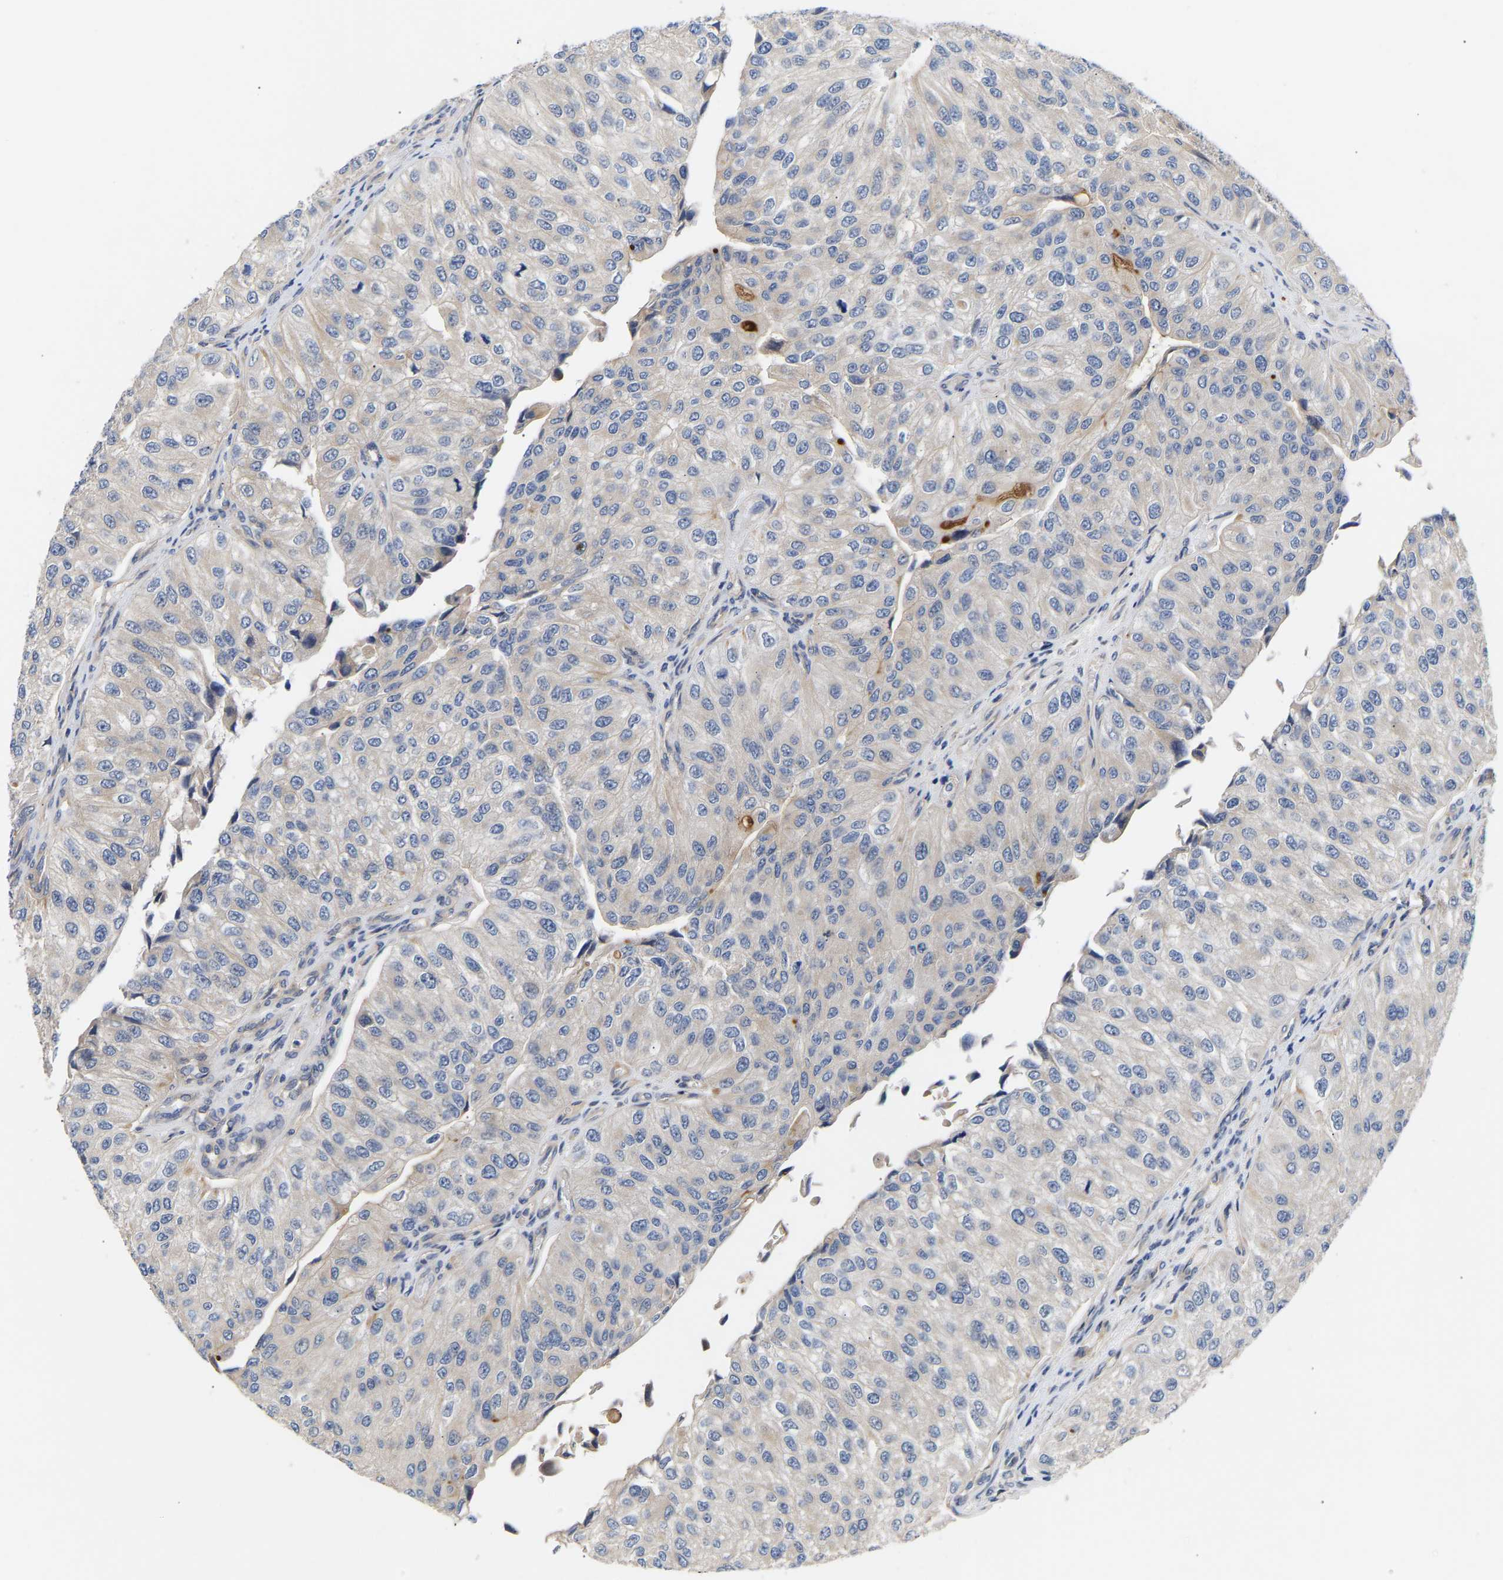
{"staining": {"intensity": "negative", "quantity": "none", "location": "none"}, "tissue": "urothelial cancer", "cell_type": "Tumor cells", "image_type": "cancer", "snomed": [{"axis": "morphology", "description": "Urothelial carcinoma, High grade"}, {"axis": "topography", "description": "Kidney"}, {"axis": "topography", "description": "Urinary bladder"}], "caption": "DAB (3,3'-diaminobenzidine) immunohistochemical staining of human urothelial carcinoma (high-grade) displays no significant positivity in tumor cells. (Immunohistochemistry, brightfield microscopy, high magnification).", "gene": "KASH5", "patient": {"sex": "male", "age": 77}}